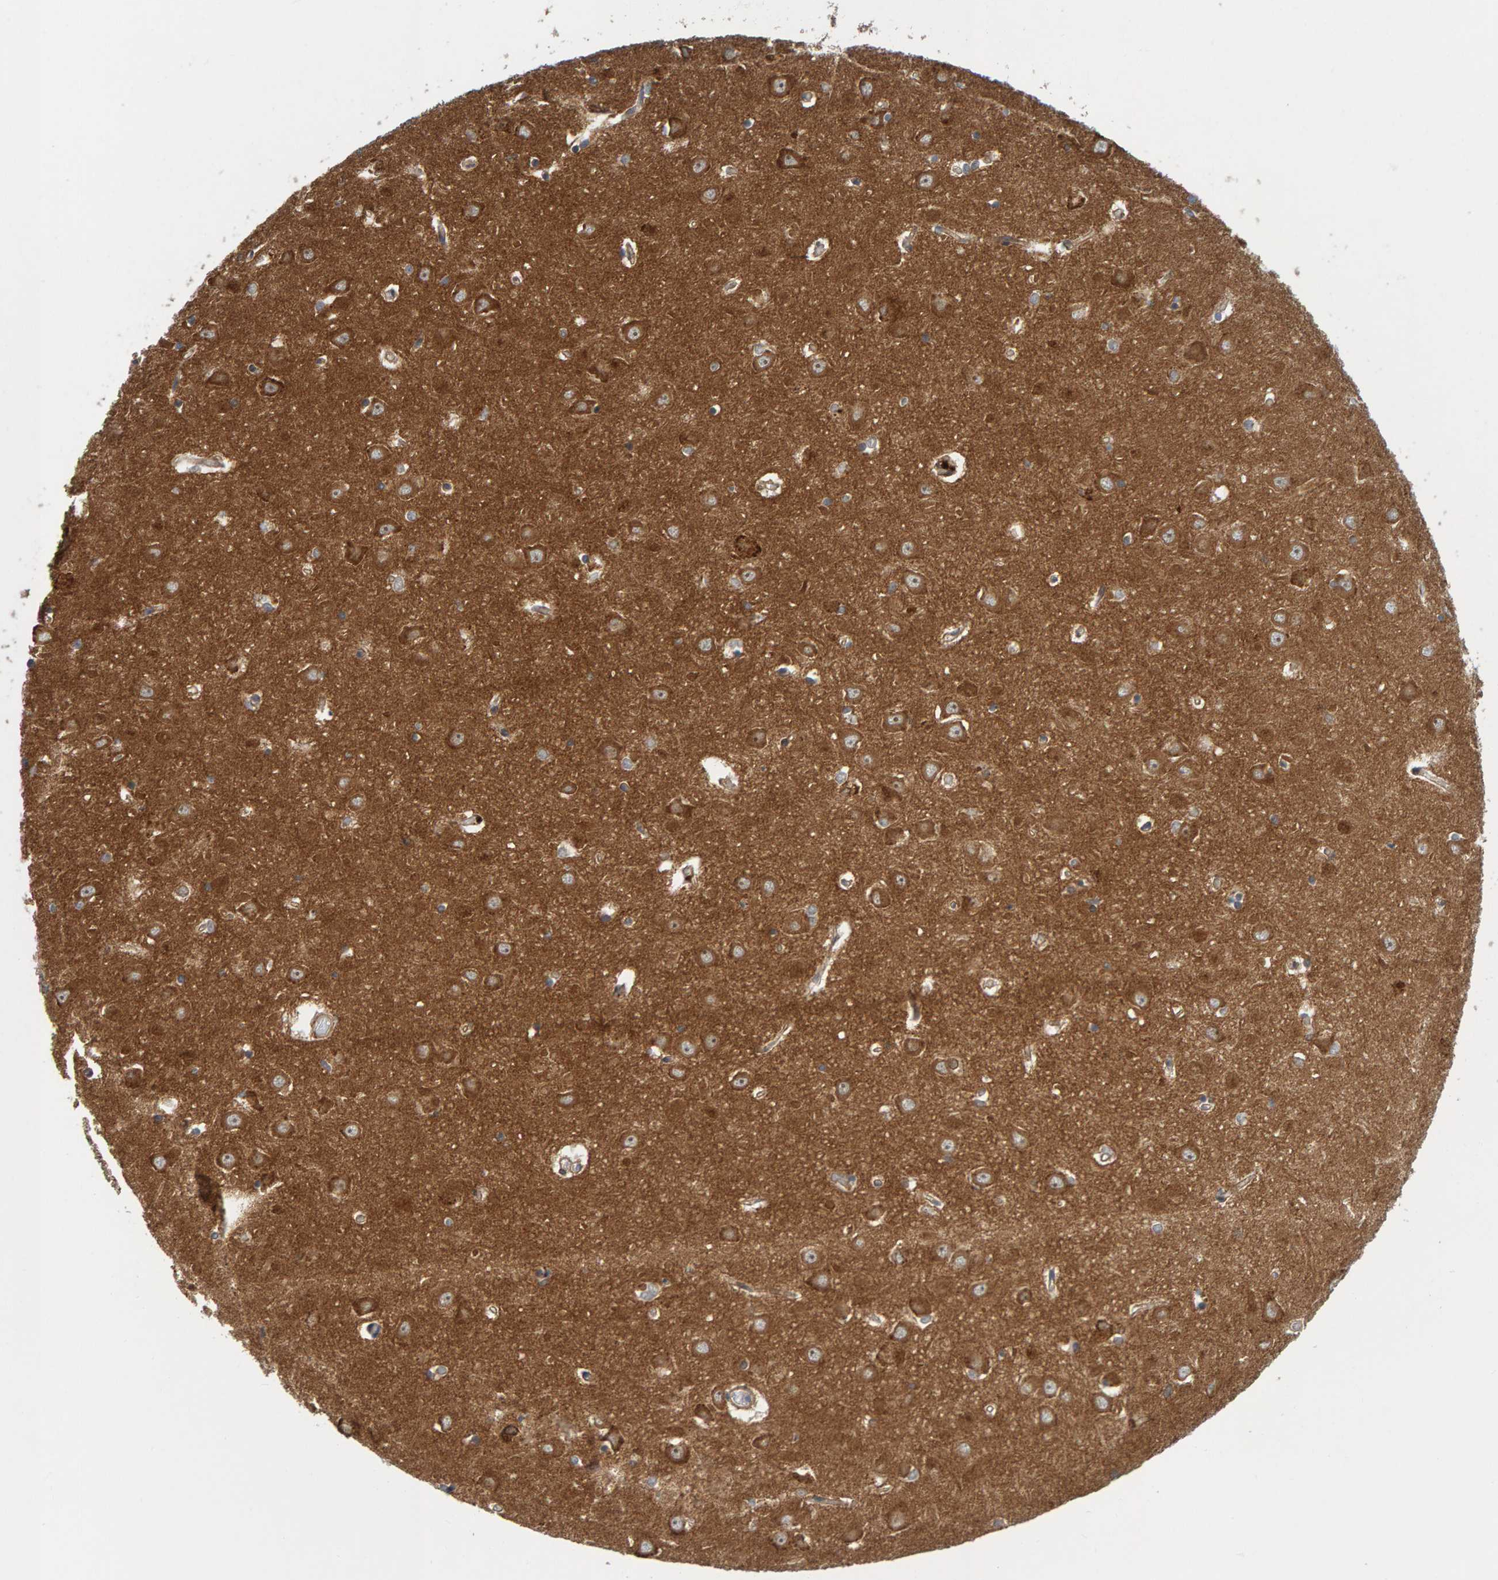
{"staining": {"intensity": "moderate", "quantity": ">75%", "location": "cytoplasmic/membranous"}, "tissue": "hippocampus", "cell_type": "Glial cells", "image_type": "normal", "snomed": [{"axis": "morphology", "description": "Normal tissue, NOS"}, {"axis": "topography", "description": "Hippocampus"}], "caption": "This image reveals immunohistochemistry (IHC) staining of normal human hippocampus, with medium moderate cytoplasmic/membranous staining in approximately >75% of glial cells.", "gene": "BAIAP2", "patient": {"sex": "male", "age": 70}}